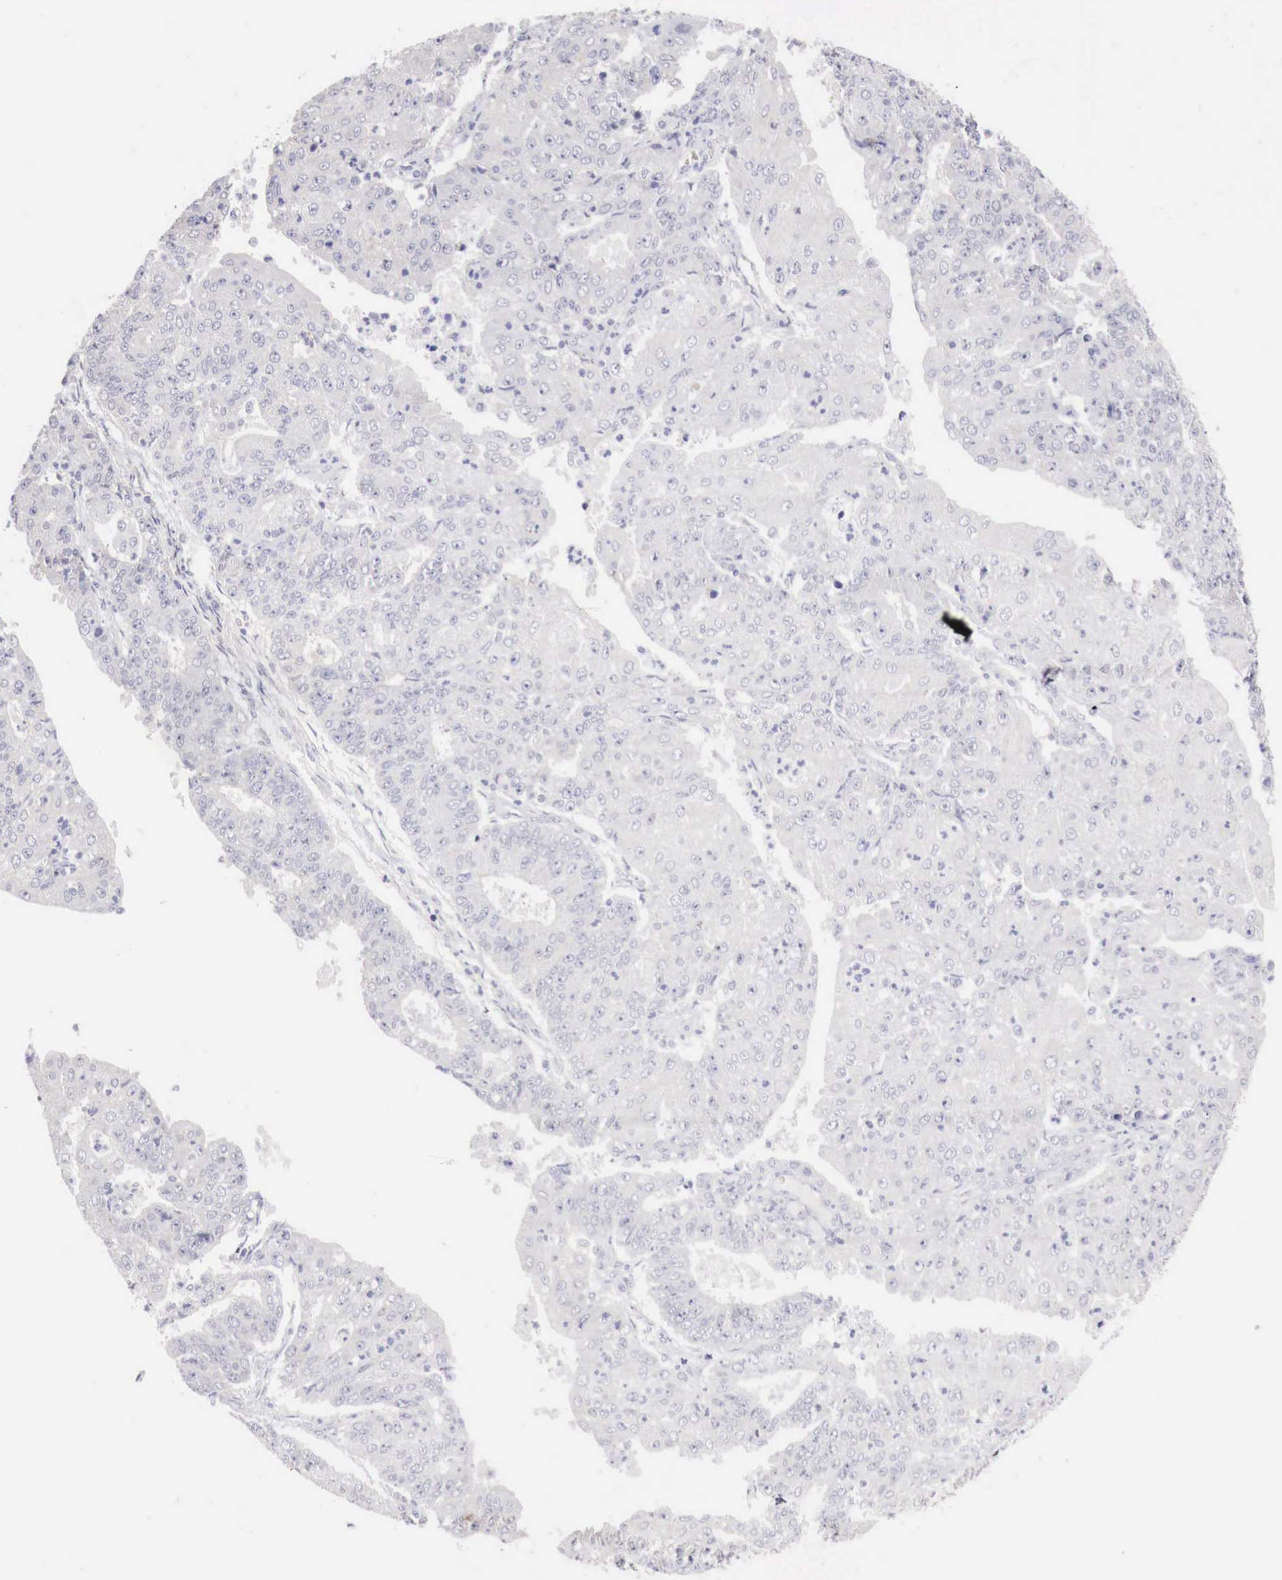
{"staining": {"intensity": "negative", "quantity": "none", "location": "none"}, "tissue": "endometrial cancer", "cell_type": "Tumor cells", "image_type": "cancer", "snomed": [{"axis": "morphology", "description": "Adenocarcinoma, NOS"}, {"axis": "topography", "description": "Endometrium"}], "caption": "Tumor cells are negative for brown protein staining in adenocarcinoma (endometrial).", "gene": "ENOX2", "patient": {"sex": "female", "age": 56}}